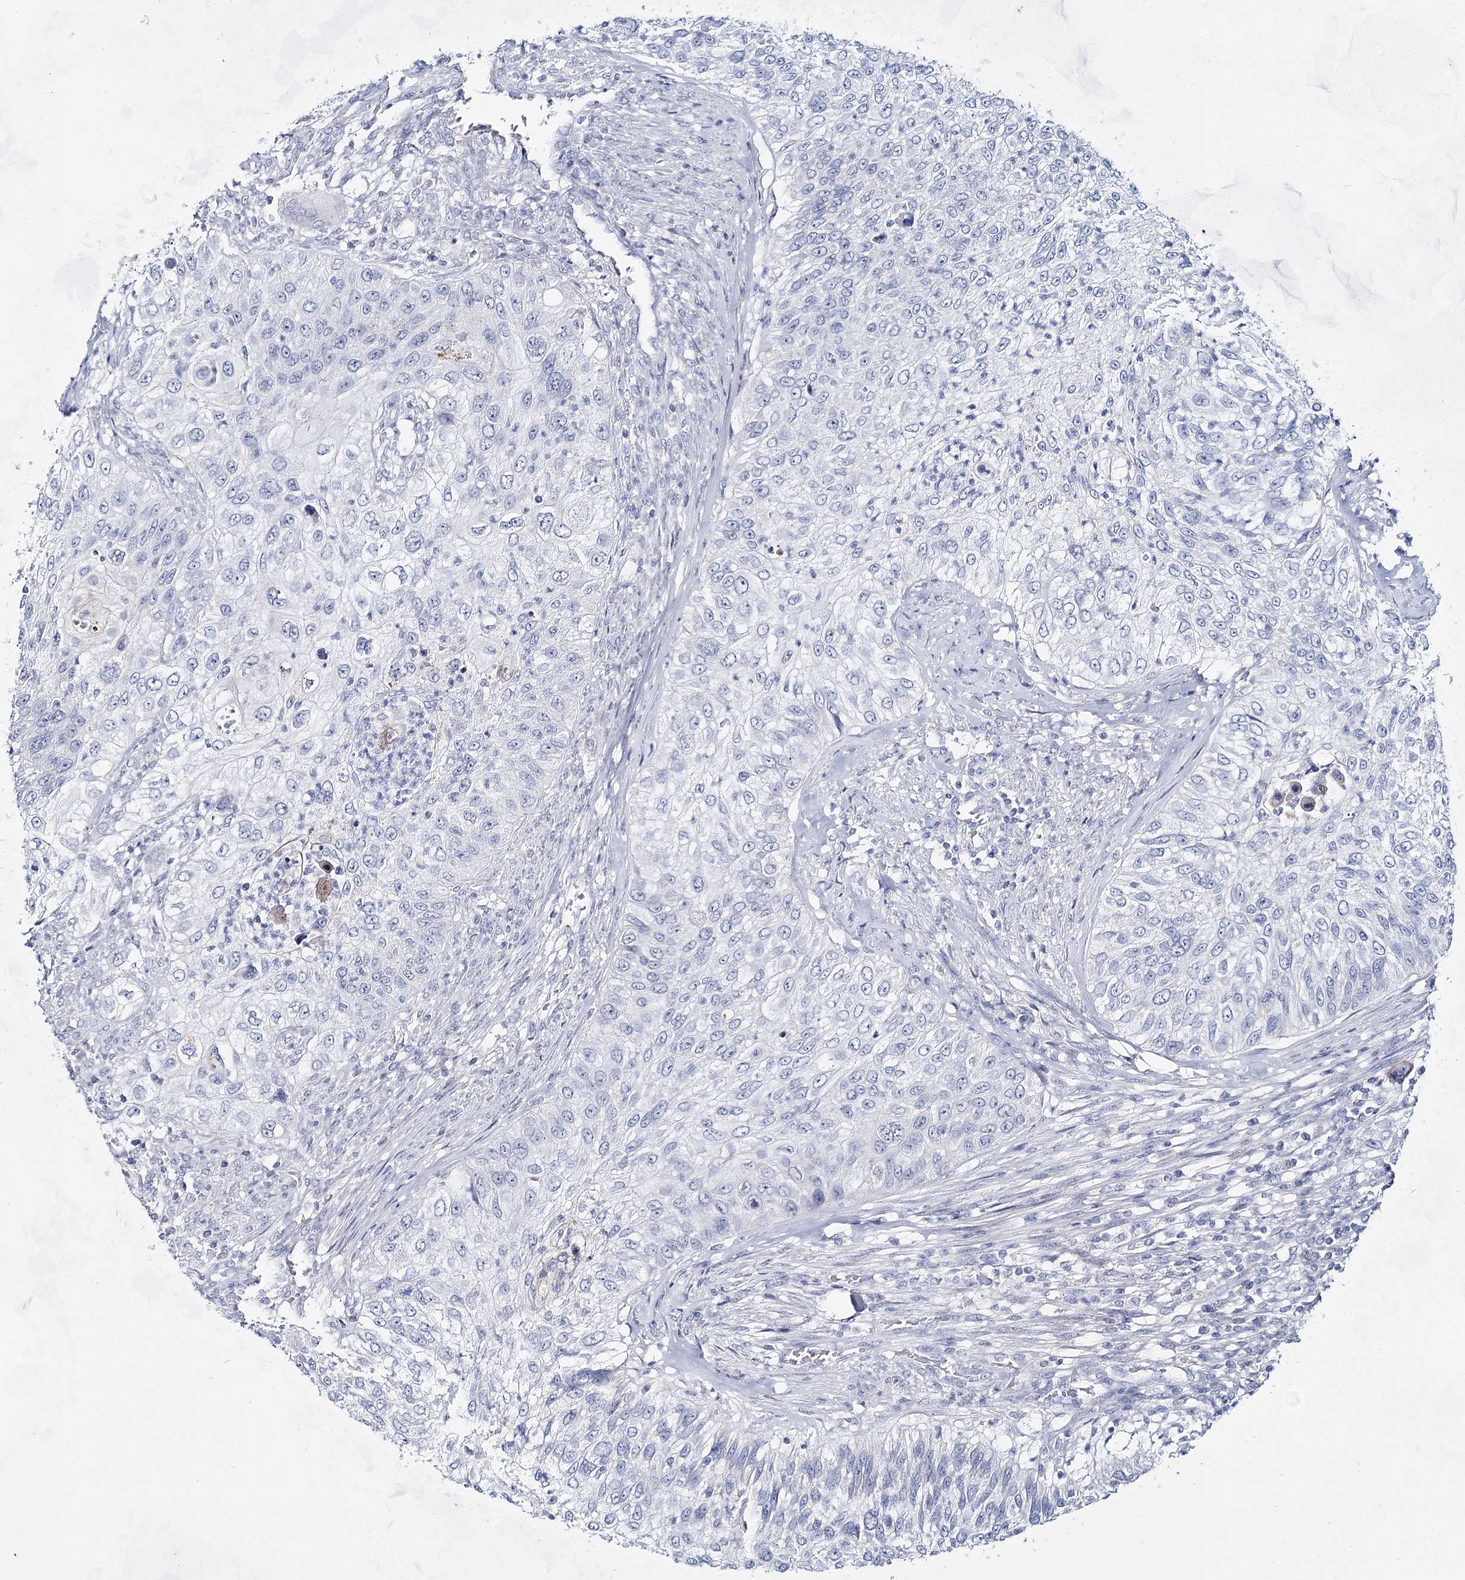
{"staining": {"intensity": "negative", "quantity": "none", "location": "none"}, "tissue": "urothelial cancer", "cell_type": "Tumor cells", "image_type": "cancer", "snomed": [{"axis": "morphology", "description": "Urothelial carcinoma, High grade"}, {"axis": "topography", "description": "Urinary bladder"}], "caption": "Tumor cells show no significant staining in urothelial carcinoma (high-grade).", "gene": "BPHL", "patient": {"sex": "female", "age": 60}}